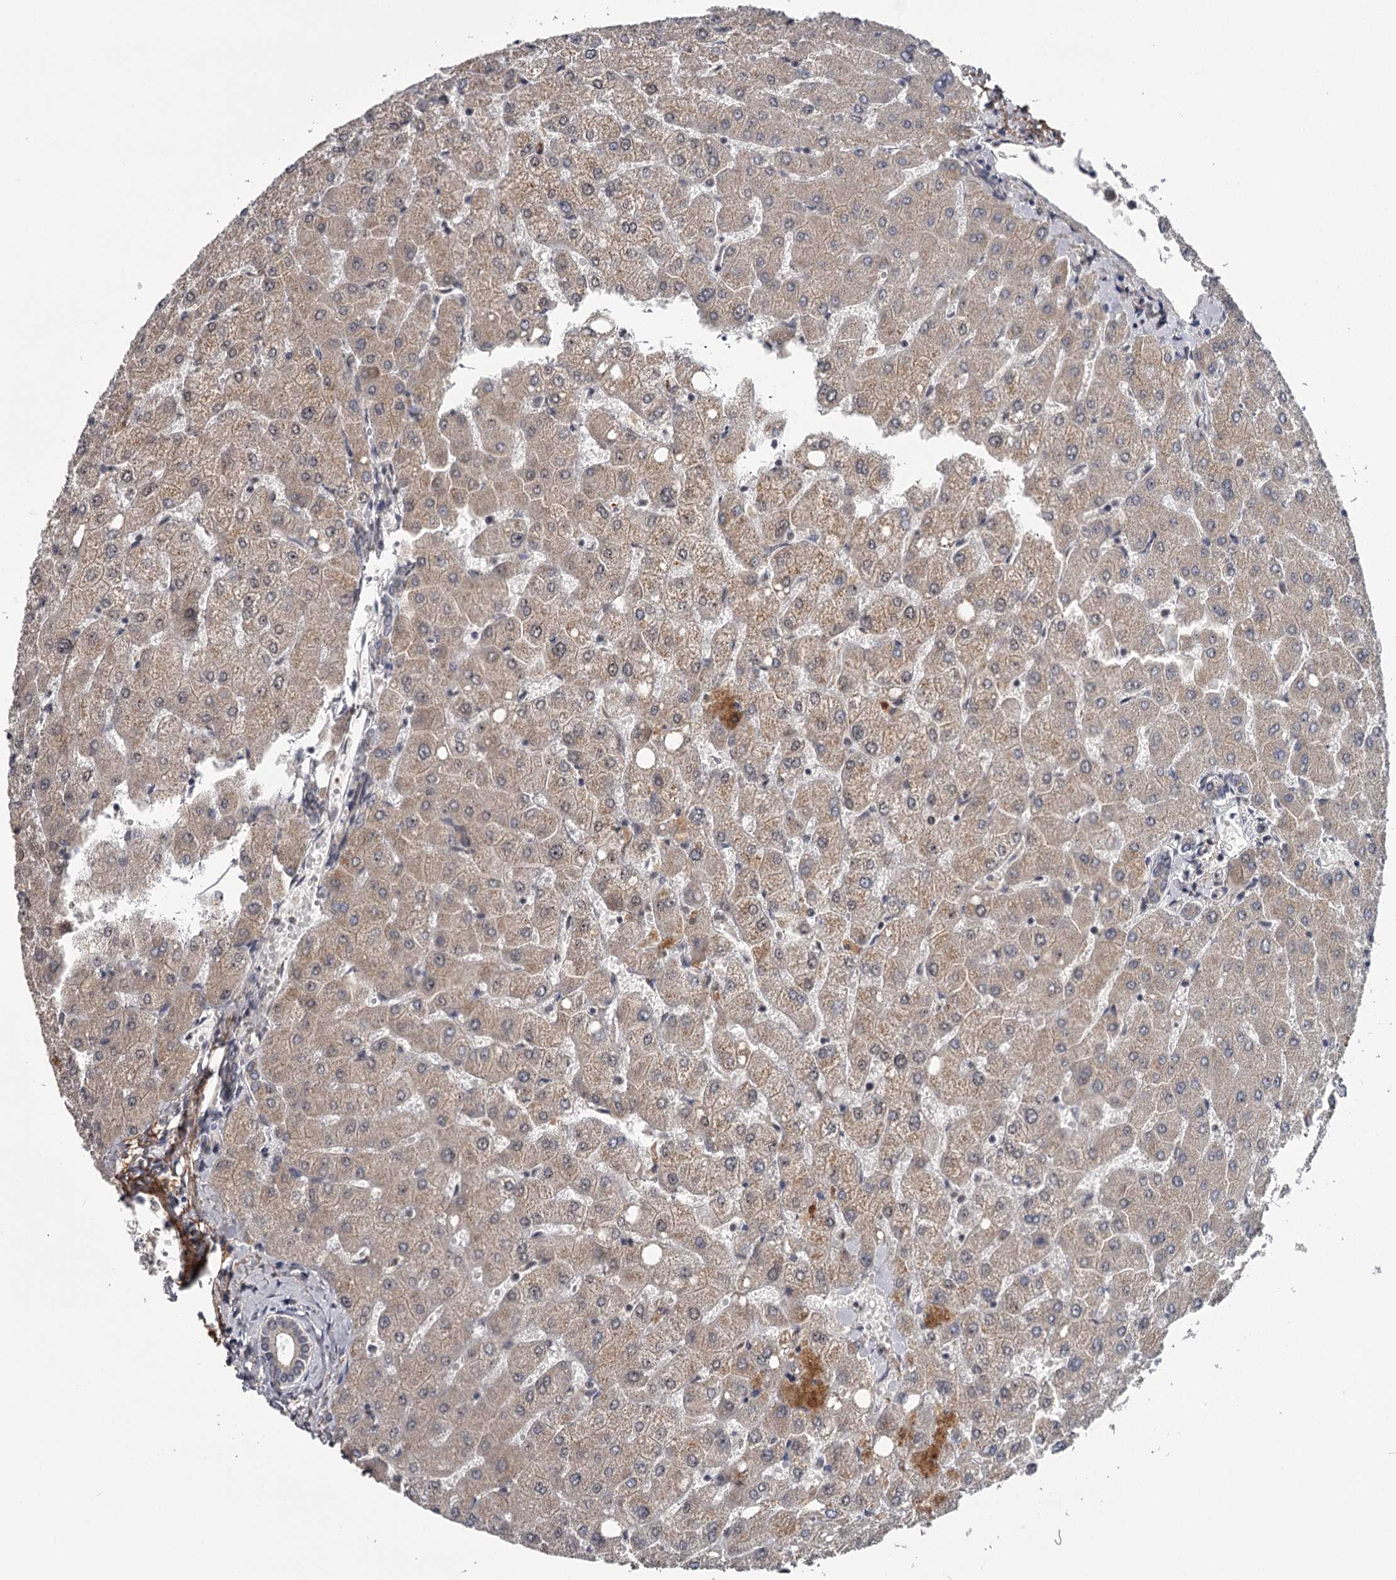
{"staining": {"intensity": "negative", "quantity": "none", "location": "none"}, "tissue": "liver", "cell_type": "Cholangiocytes", "image_type": "normal", "snomed": [{"axis": "morphology", "description": "Normal tissue, NOS"}, {"axis": "topography", "description": "Liver"}], "caption": "Protein analysis of normal liver reveals no significant staining in cholangiocytes.", "gene": "CWF19L2", "patient": {"sex": "female", "age": 54}}